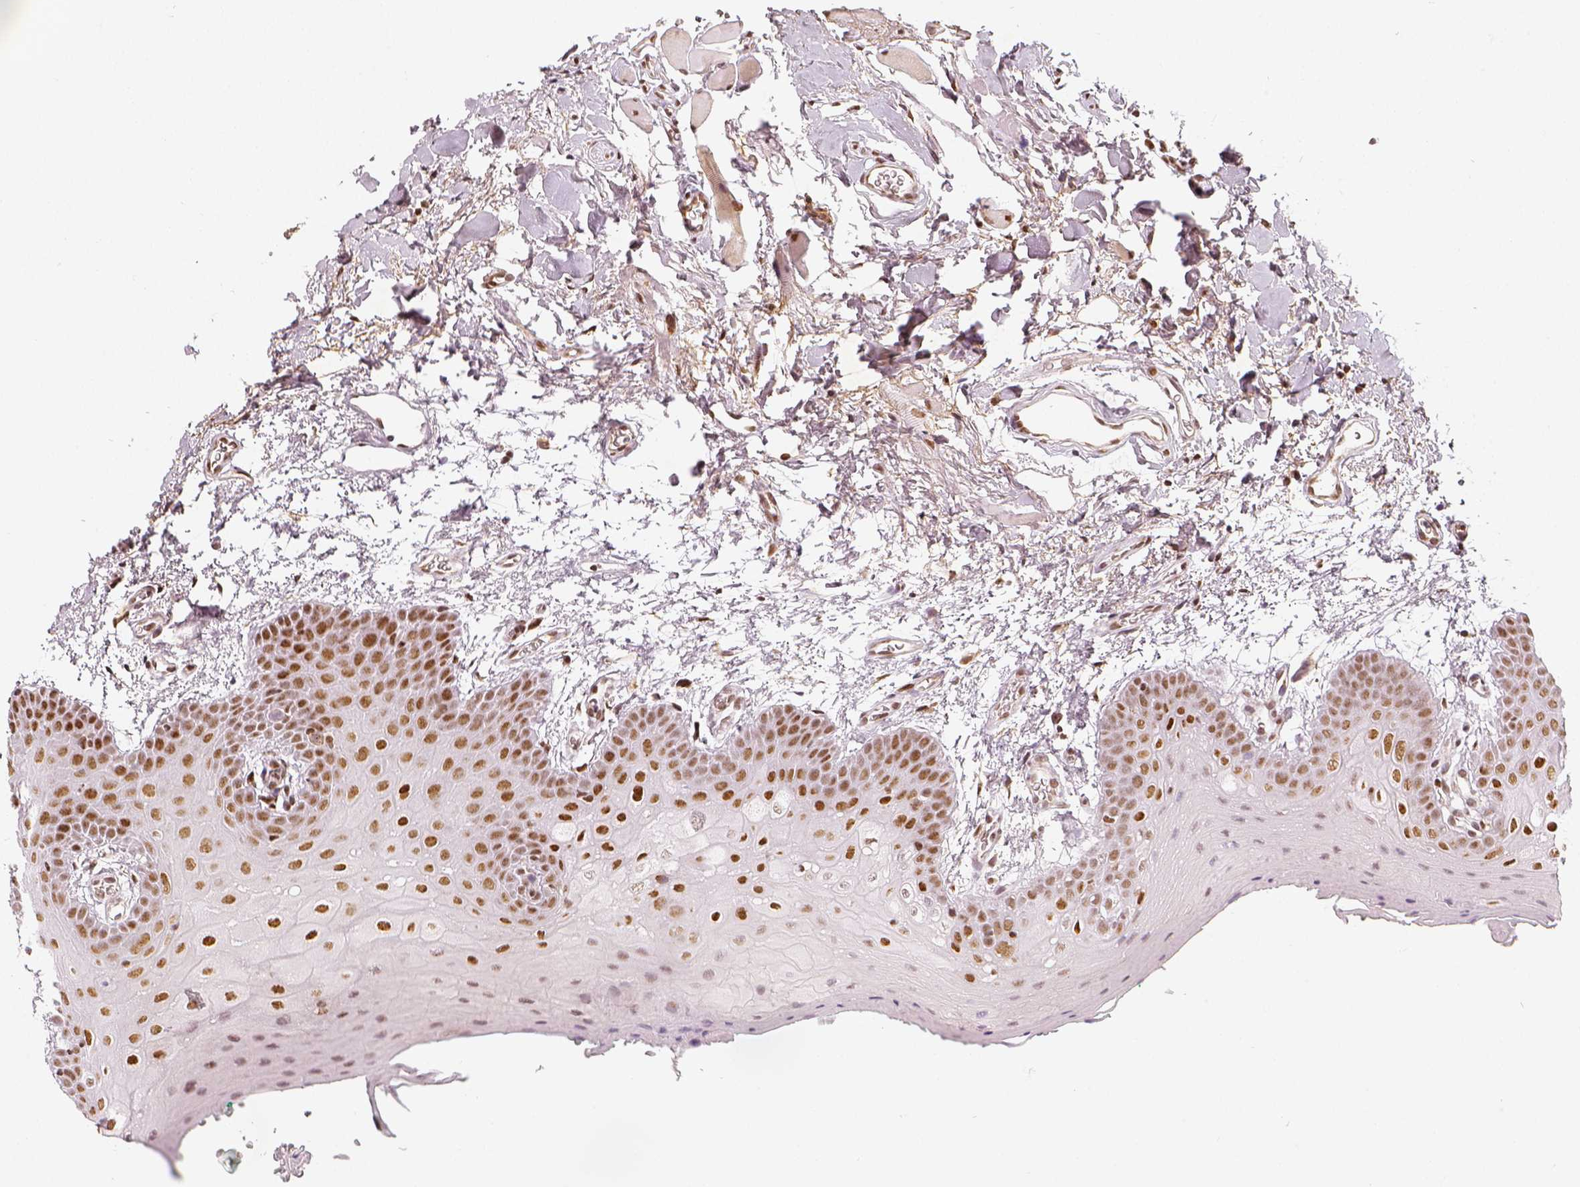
{"staining": {"intensity": "moderate", "quantity": ">75%", "location": "nuclear"}, "tissue": "oral mucosa", "cell_type": "Squamous epithelial cells", "image_type": "normal", "snomed": [{"axis": "morphology", "description": "Normal tissue, NOS"}, {"axis": "morphology", "description": "Squamous cell carcinoma, NOS"}, {"axis": "topography", "description": "Oral tissue"}, {"axis": "topography", "description": "Head-Neck"}], "caption": "IHC staining of unremarkable oral mucosa, which shows medium levels of moderate nuclear expression in approximately >75% of squamous epithelial cells indicating moderate nuclear protein positivity. The staining was performed using DAB (3,3'-diaminobenzidine) (brown) for protein detection and nuclei were counterstained in hematoxylin (blue).", "gene": "KDM5B", "patient": {"sex": "female", "age": 50}}